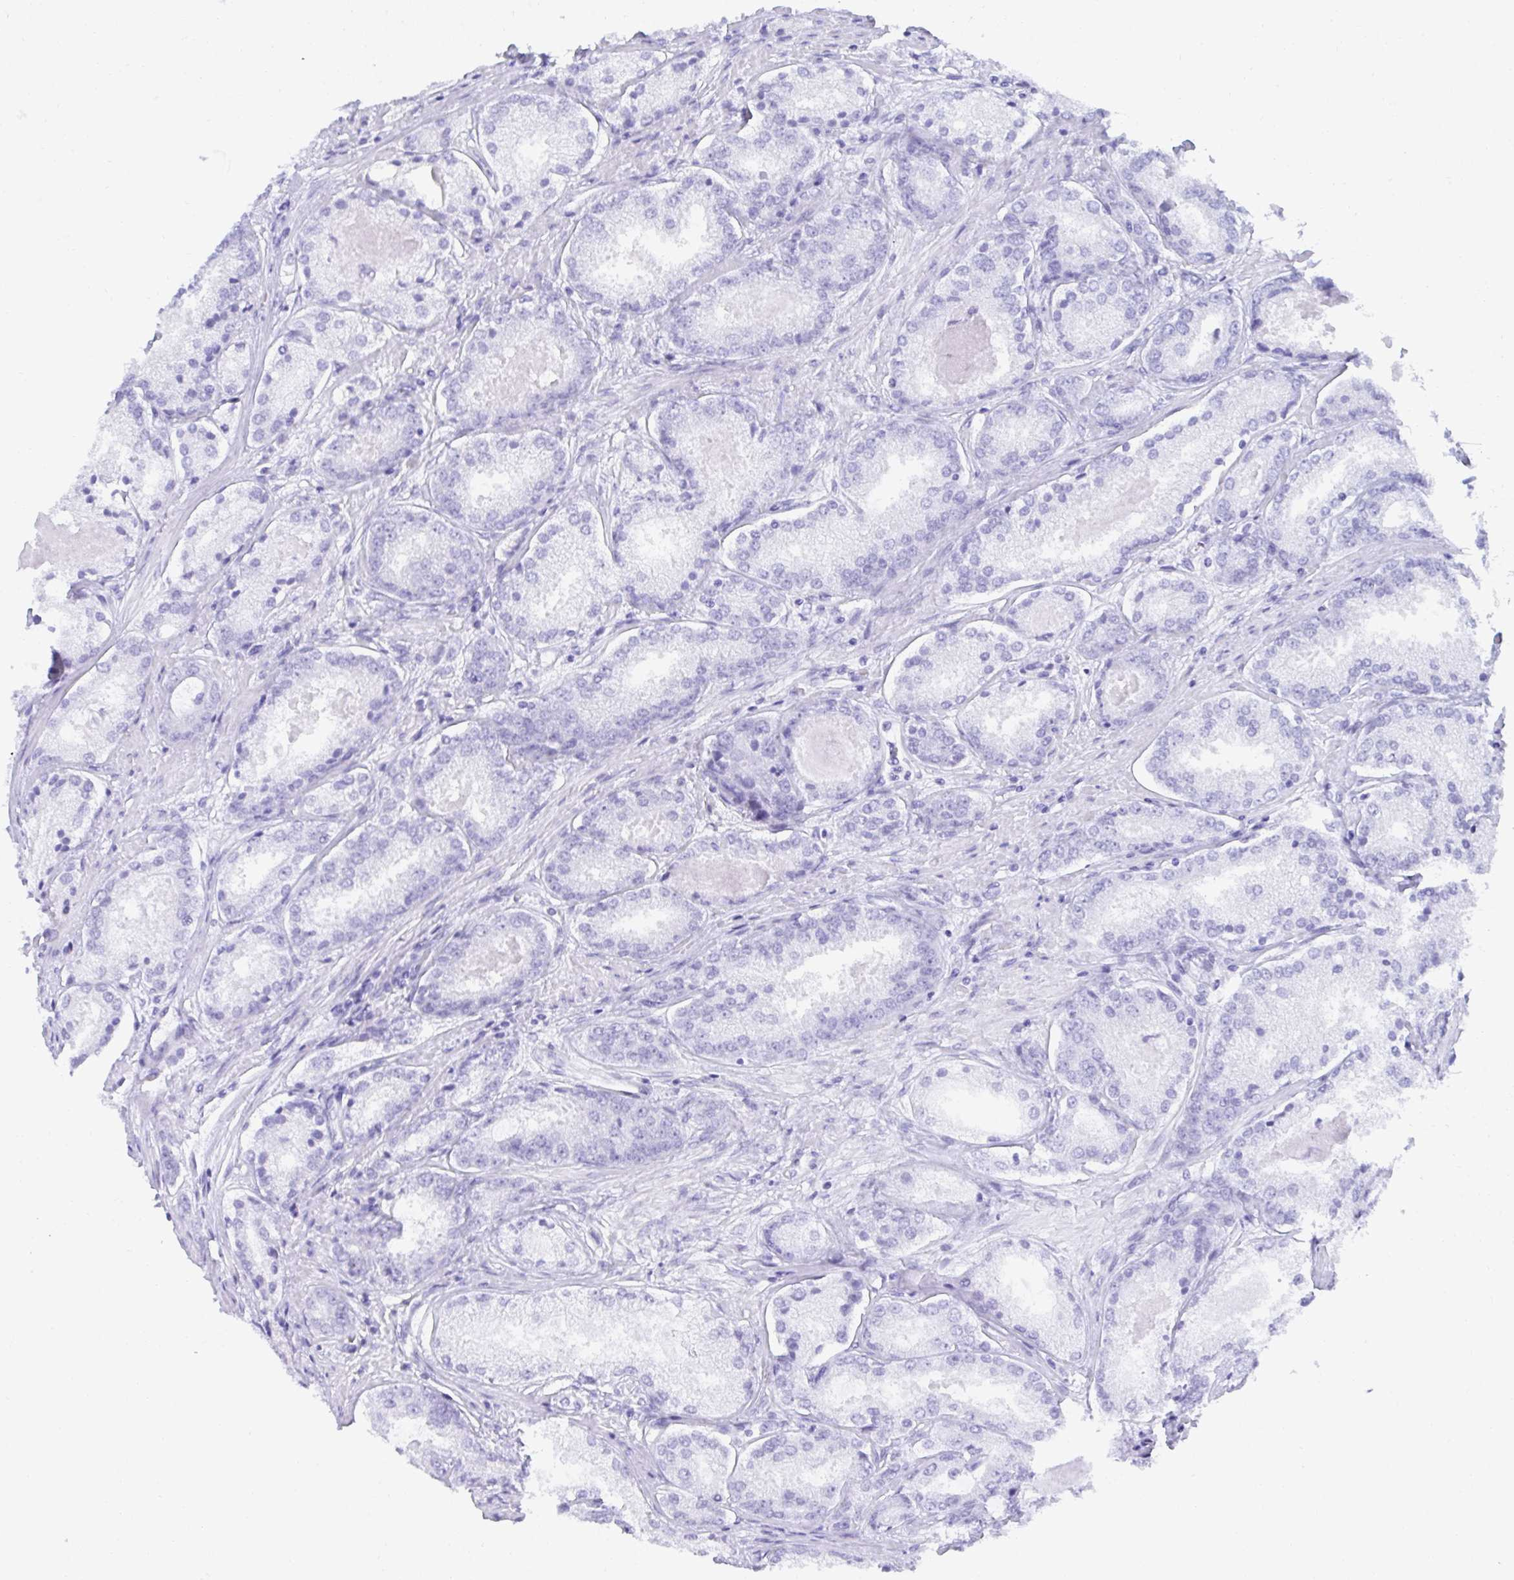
{"staining": {"intensity": "negative", "quantity": "none", "location": "none"}, "tissue": "prostate cancer", "cell_type": "Tumor cells", "image_type": "cancer", "snomed": [{"axis": "morphology", "description": "Adenocarcinoma, Low grade"}, {"axis": "topography", "description": "Prostate"}], "caption": "Tumor cells are negative for protein expression in human prostate cancer (low-grade adenocarcinoma).", "gene": "MROH2B", "patient": {"sex": "male", "age": 68}}